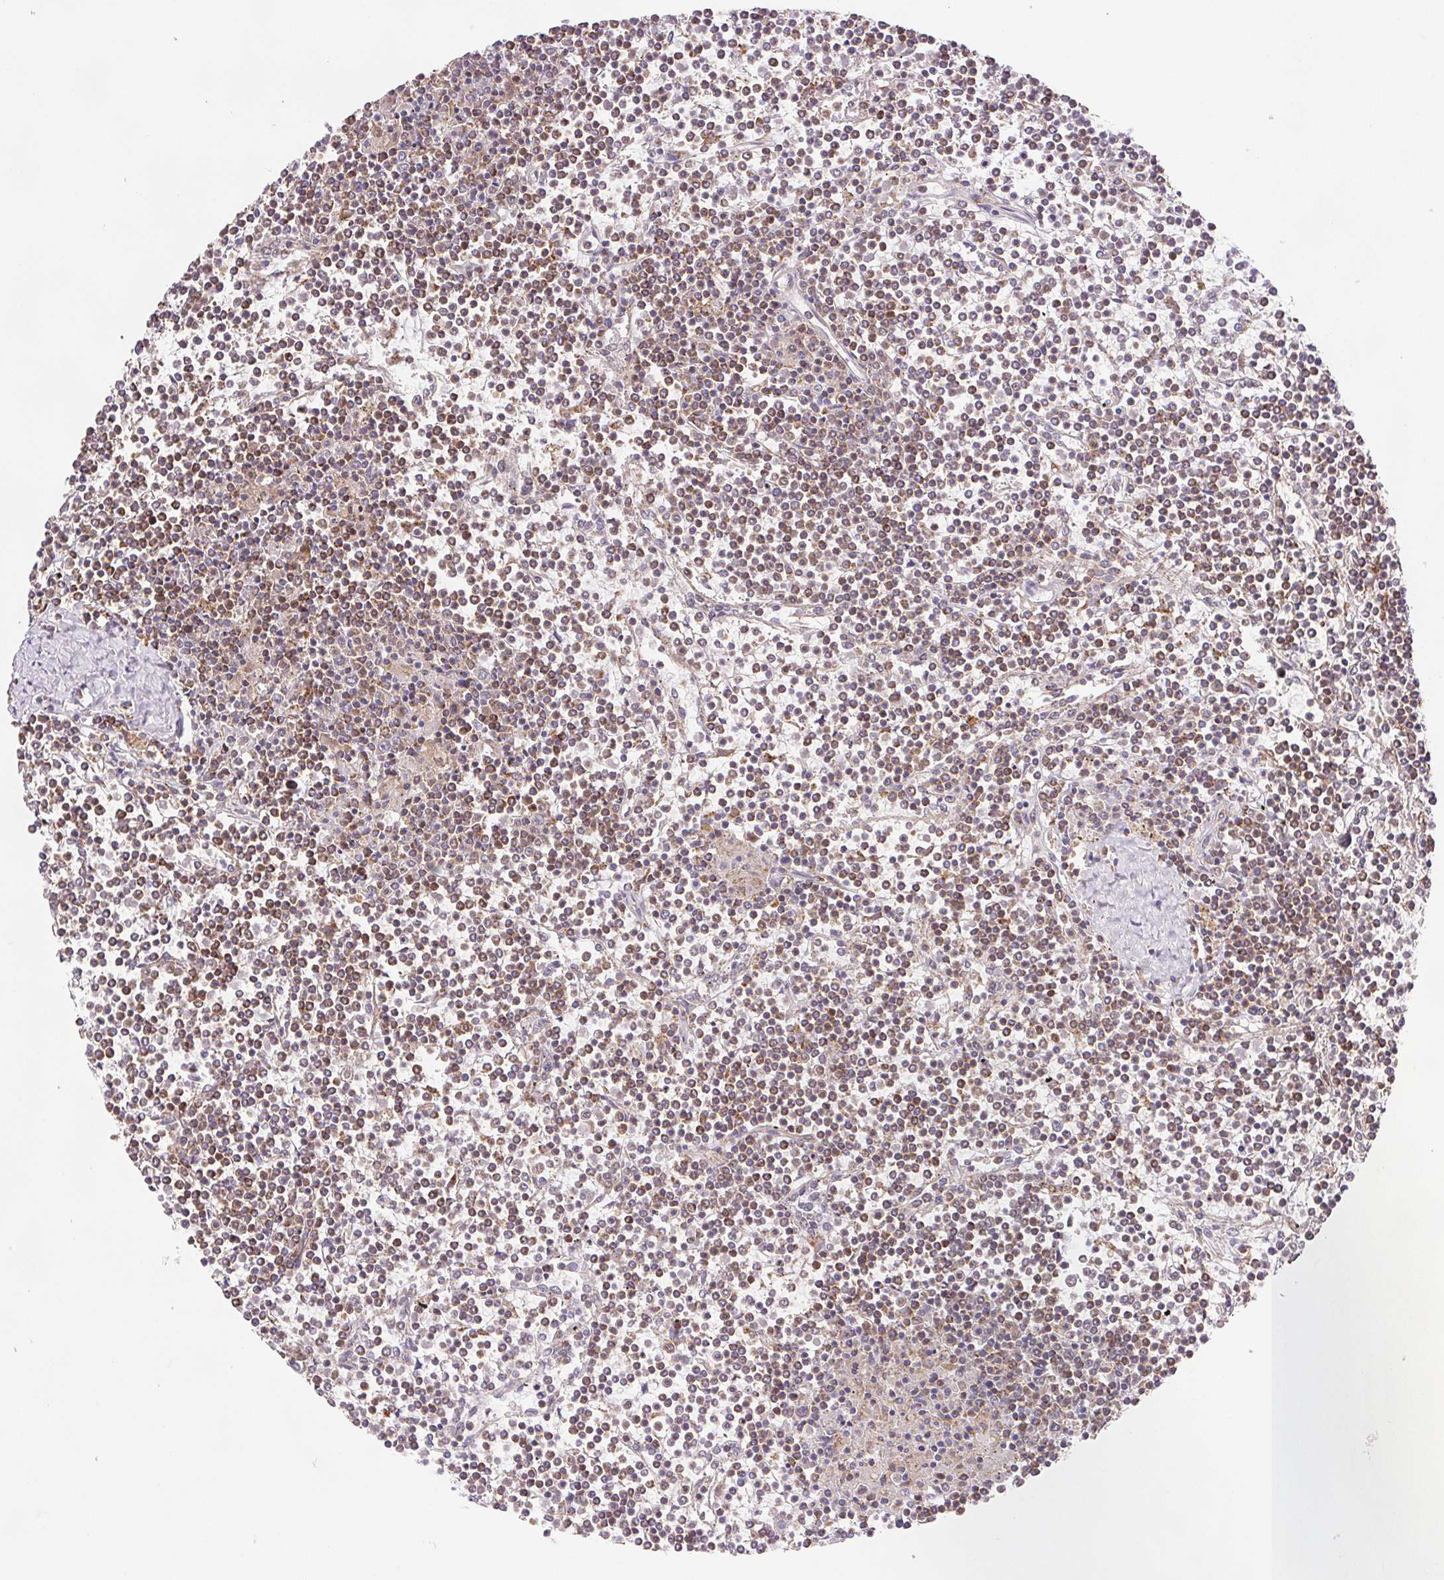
{"staining": {"intensity": "moderate", "quantity": ">75%", "location": "cytoplasmic/membranous"}, "tissue": "lymphoma", "cell_type": "Tumor cells", "image_type": "cancer", "snomed": [{"axis": "morphology", "description": "Malignant lymphoma, non-Hodgkin's type, Low grade"}, {"axis": "topography", "description": "Spleen"}], "caption": "This image reveals immunohistochemistry staining of low-grade malignant lymphoma, non-Hodgkin's type, with medium moderate cytoplasmic/membranous positivity in approximately >75% of tumor cells.", "gene": "NIPSNAP2", "patient": {"sex": "female", "age": 19}}